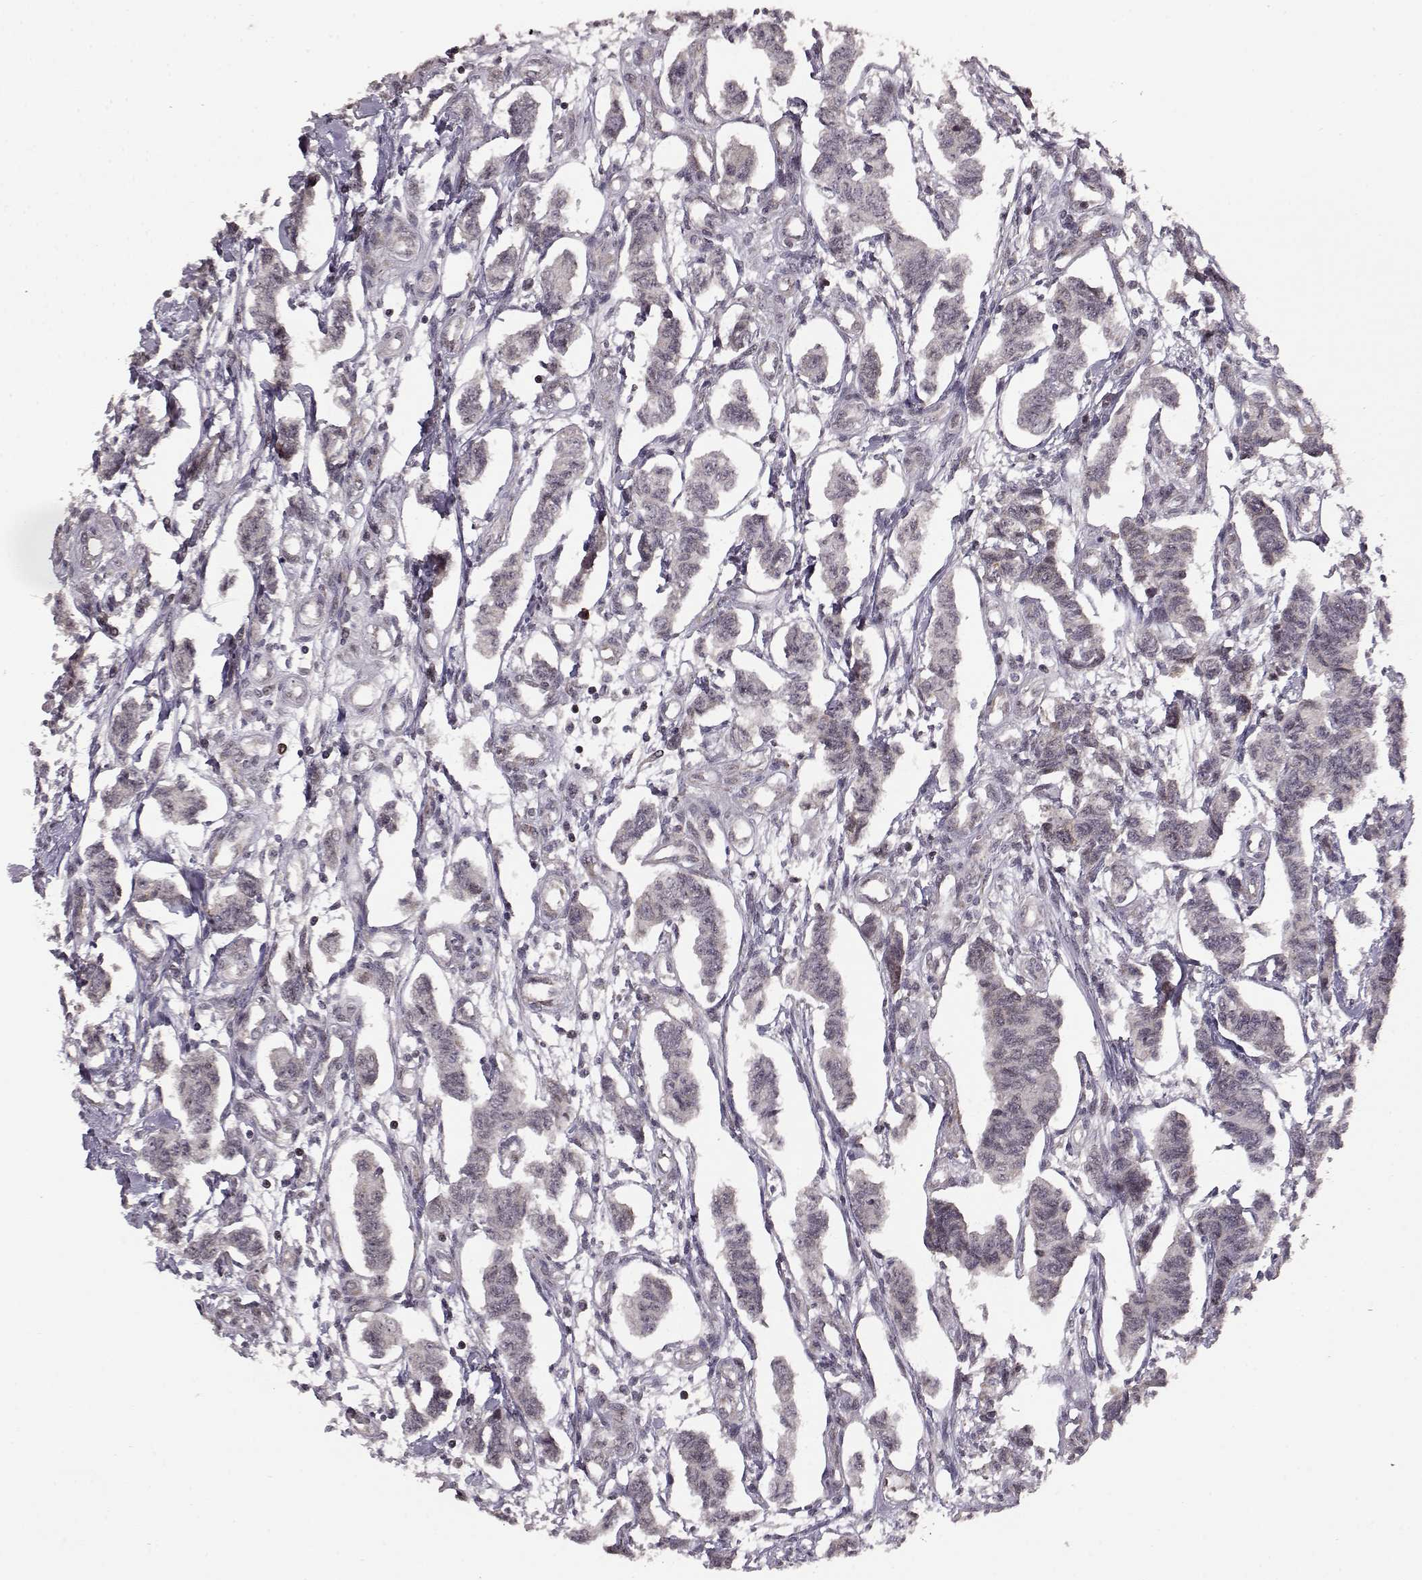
{"staining": {"intensity": "weak", "quantity": ">75%", "location": "cytoplasmic/membranous"}, "tissue": "carcinoid", "cell_type": "Tumor cells", "image_type": "cancer", "snomed": [{"axis": "morphology", "description": "Carcinoid, malignant, NOS"}, {"axis": "topography", "description": "Kidney"}], "caption": "Carcinoid (malignant) stained for a protein demonstrates weak cytoplasmic/membranous positivity in tumor cells.", "gene": "ELOVL5", "patient": {"sex": "female", "age": 41}}